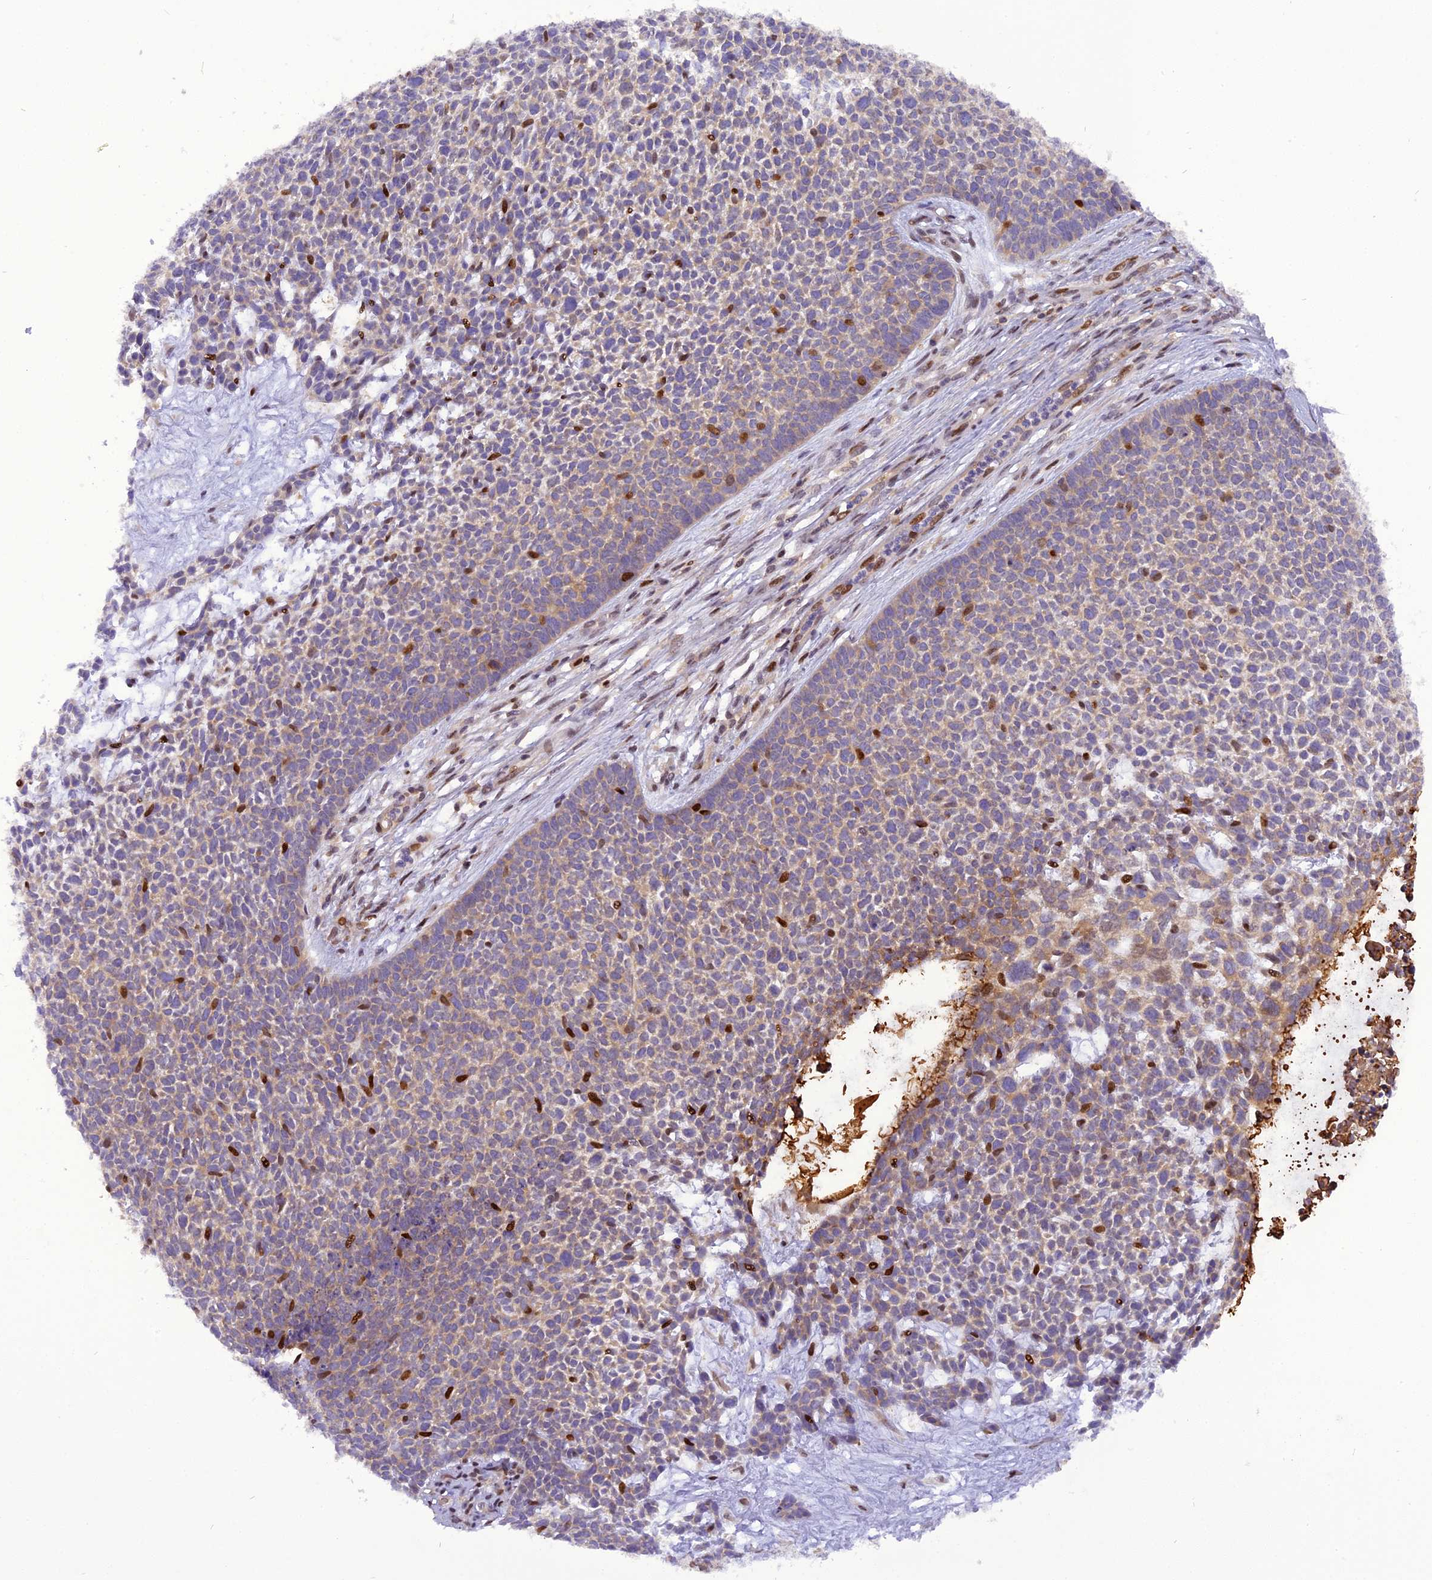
{"staining": {"intensity": "strong", "quantity": "<25%", "location": "nuclear"}, "tissue": "skin cancer", "cell_type": "Tumor cells", "image_type": "cancer", "snomed": [{"axis": "morphology", "description": "Basal cell carcinoma"}, {"axis": "topography", "description": "Skin"}], "caption": "An immunohistochemistry histopathology image of neoplastic tissue is shown. Protein staining in brown highlights strong nuclear positivity in skin basal cell carcinoma within tumor cells.", "gene": "RABGGTA", "patient": {"sex": "female", "age": 84}}